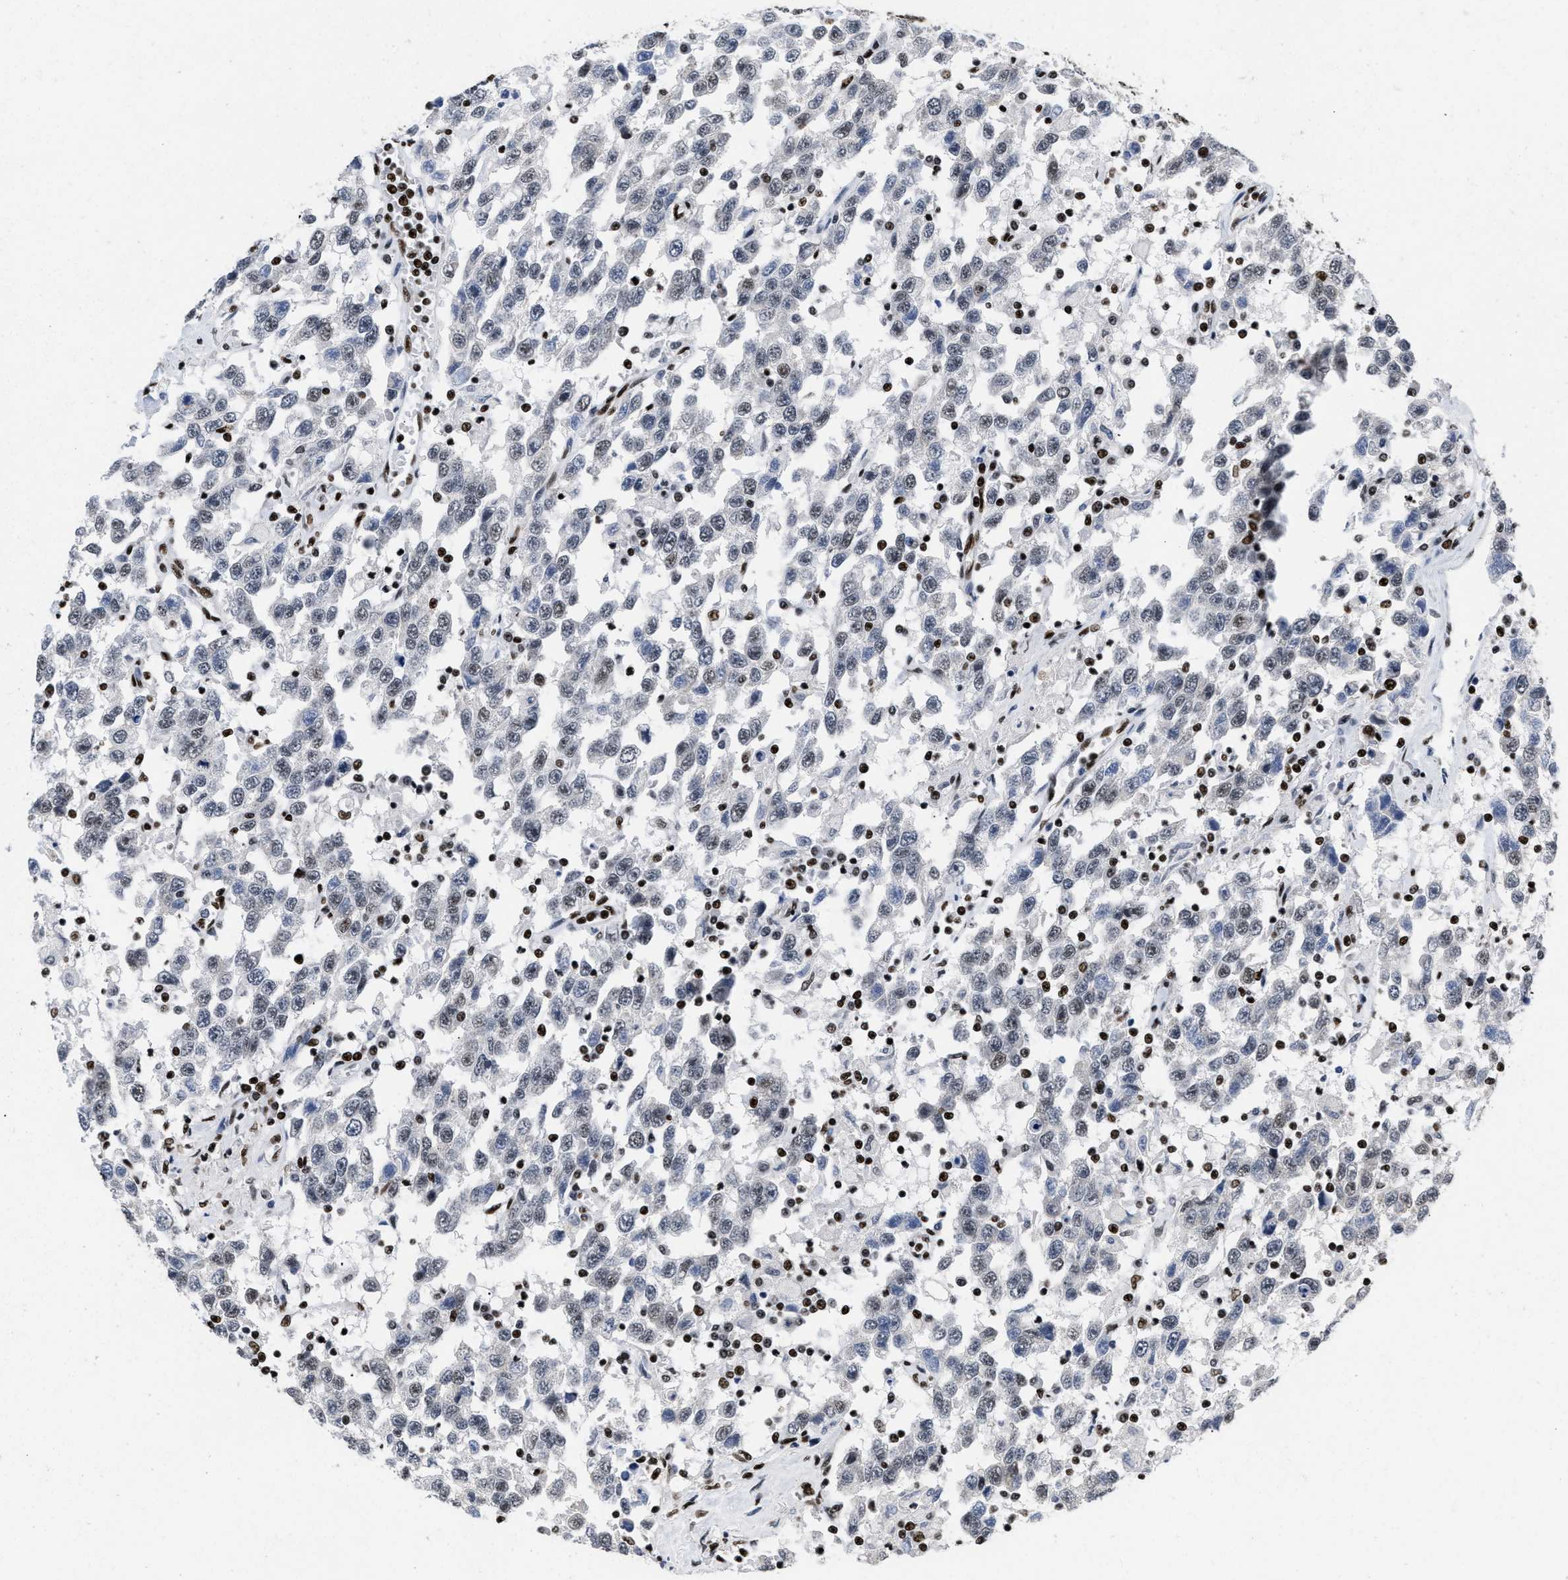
{"staining": {"intensity": "weak", "quantity": "<25%", "location": "nuclear"}, "tissue": "testis cancer", "cell_type": "Tumor cells", "image_type": "cancer", "snomed": [{"axis": "morphology", "description": "Seminoma, NOS"}, {"axis": "topography", "description": "Testis"}], "caption": "Protein analysis of testis seminoma reveals no significant expression in tumor cells. (DAB (3,3'-diaminobenzidine) immunohistochemistry, high magnification).", "gene": "CREB1", "patient": {"sex": "male", "age": 41}}